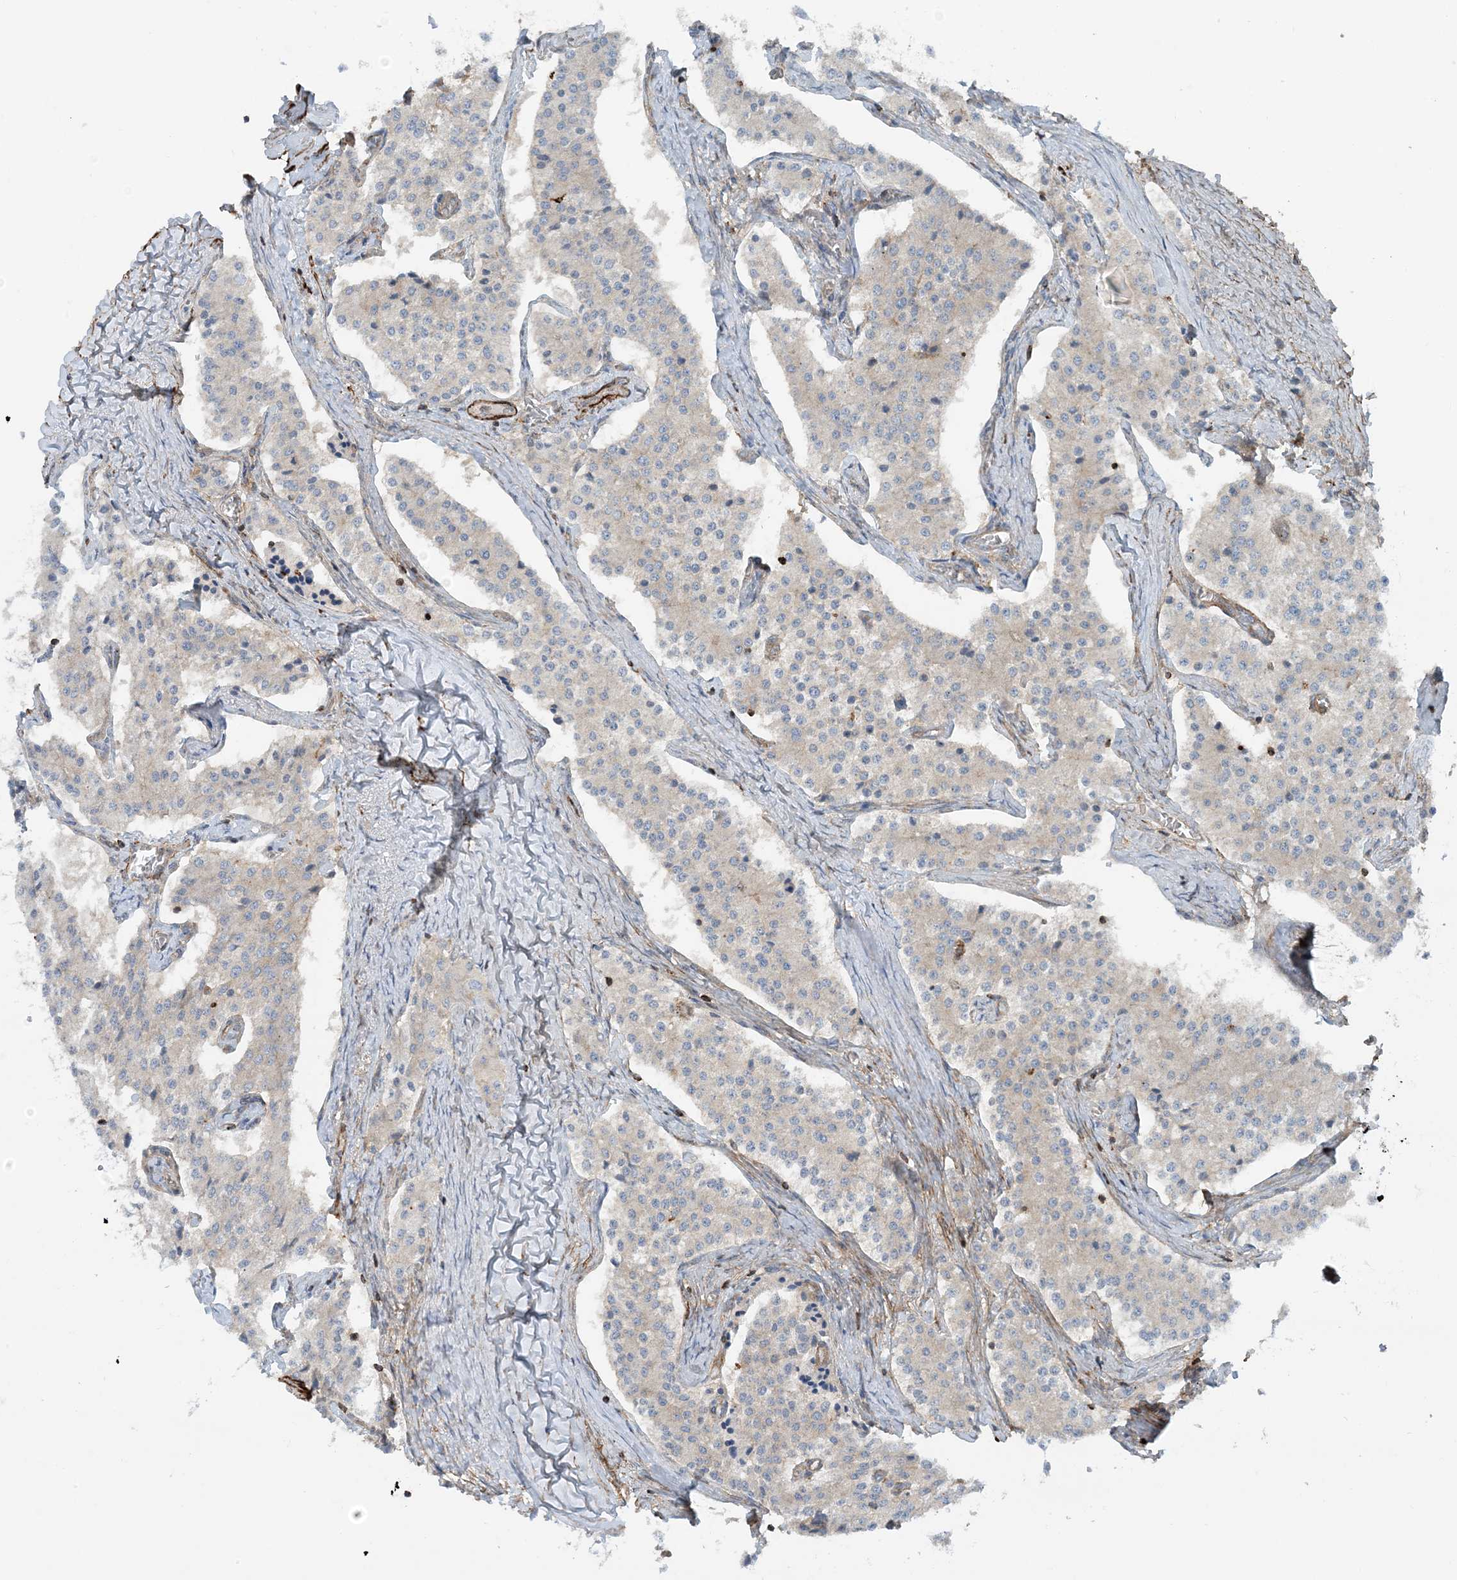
{"staining": {"intensity": "negative", "quantity": "none", "location": "none"}, "tissue": "carcinoid", "cell_type": "Tumor cells", "image_type": "cancer", "snomed": [{"axis": "morphology", "description": "Carcinoid, malignant, NOS"}, {"axis": "topography", "description": "Colon"}], "caption": "A high-resolution histopathology image shows IHC staining of carcinoid, which exhibits no significant expression in tumor cells. The staining was performed using DAB to visualize the protein expression in brown, while the nuclei were stained in blue with hematoxylin (Magnification: 20x).", "gene": "STAM2", "patient": {"sex": "female", "age": 52}}